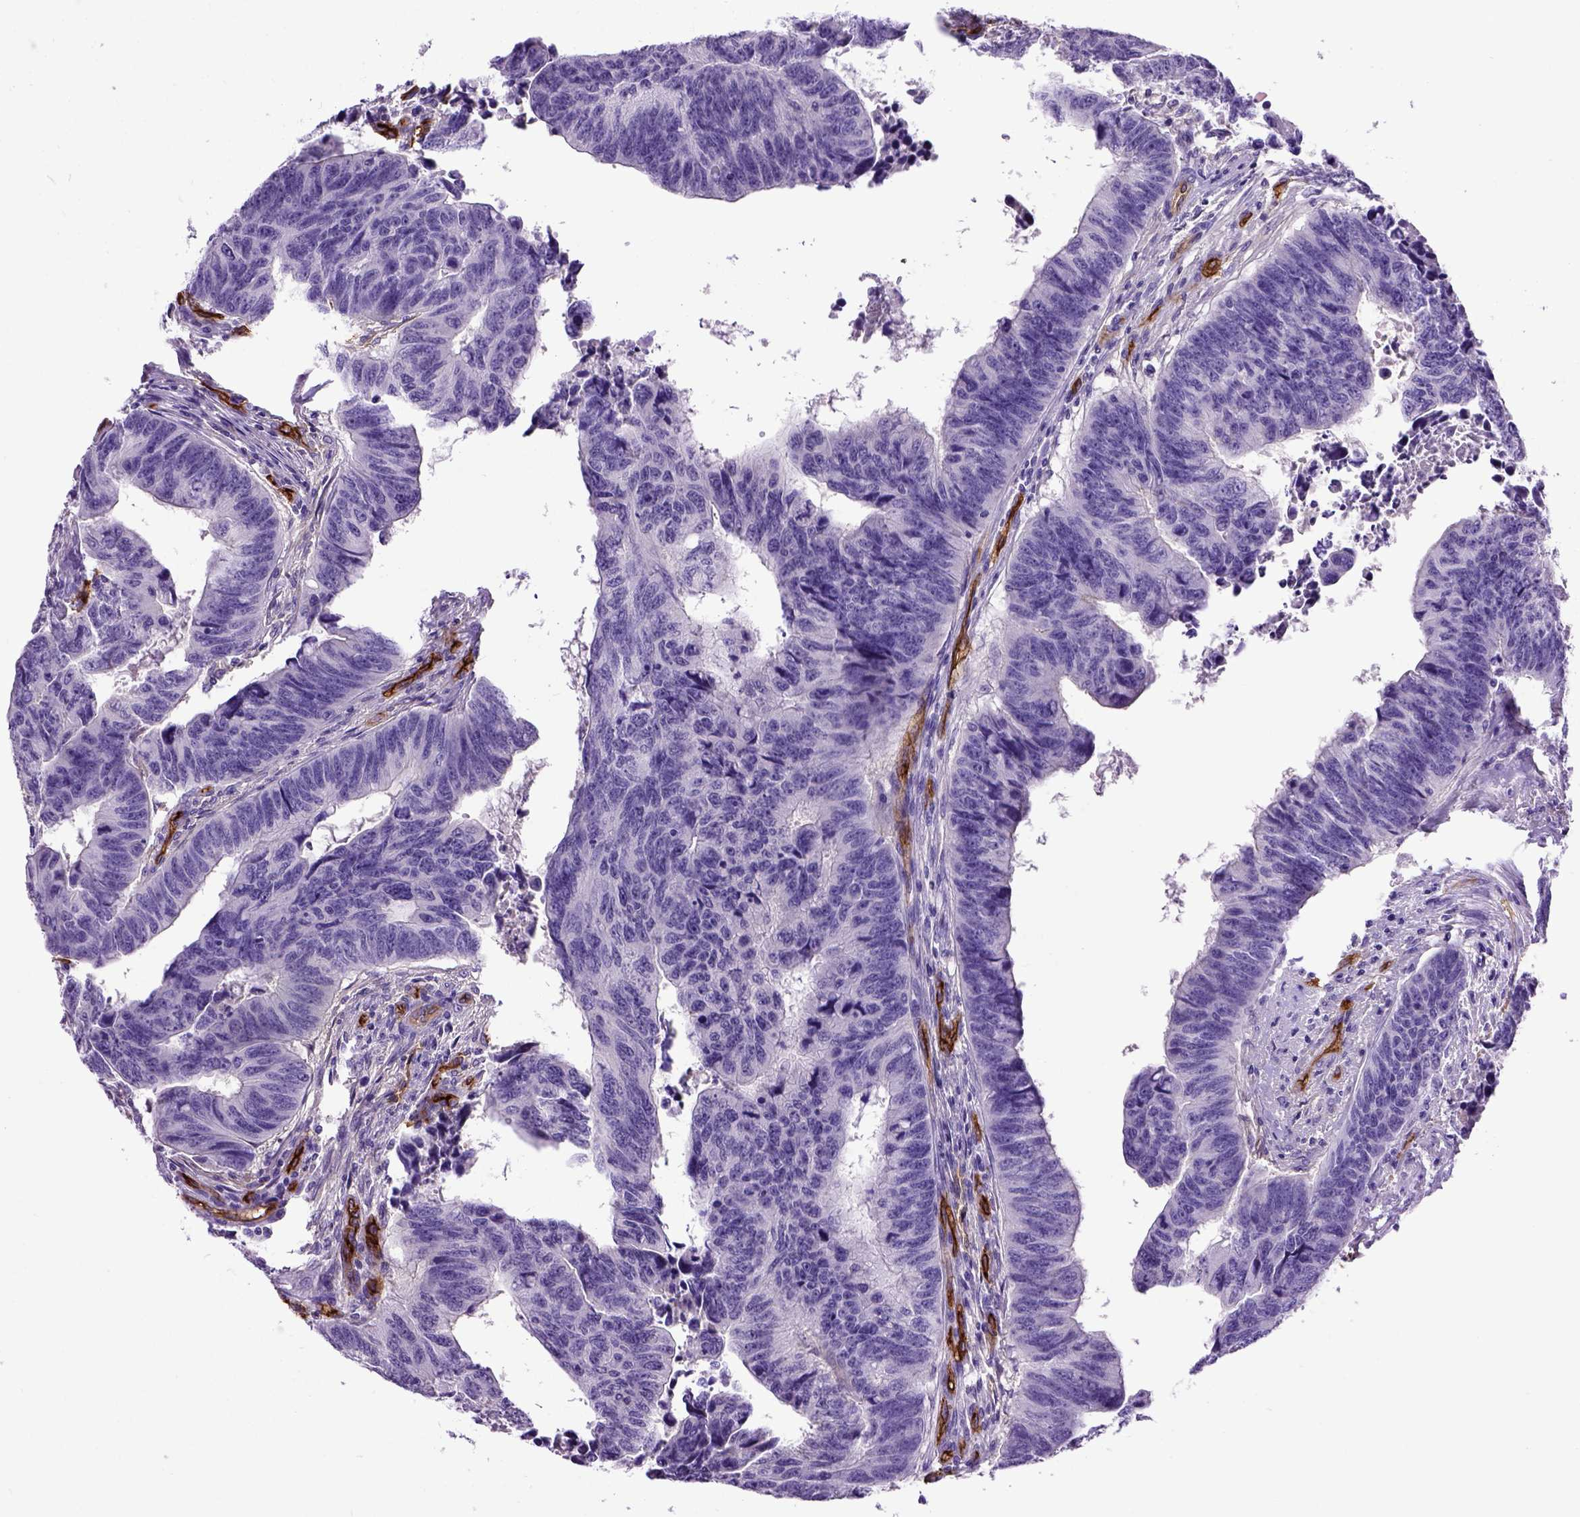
{"staining": {"intensity": "negative", "quantity": "none", "location": "none"}, "tissue": "colorectal cancer", "cell_type": "Tumor cells", "image_type": "cancer", "snomed": [{"axis": "morphology", "description": "Adenocarcinoma, NOS"}, {"axis": "topography", "description": "Rectum"}], "caption": "A high-resolution histopathology image shows IHC staining of colorectal cancer, which exhibits no significant positivity in tumor cells. (DAB (3,3'-diaminobenzidine) immunohistochemistry visualized using brightfield microscopy, high magnification).", "gene": "ENG", "patient": {"sex": "female", "age": 85}}